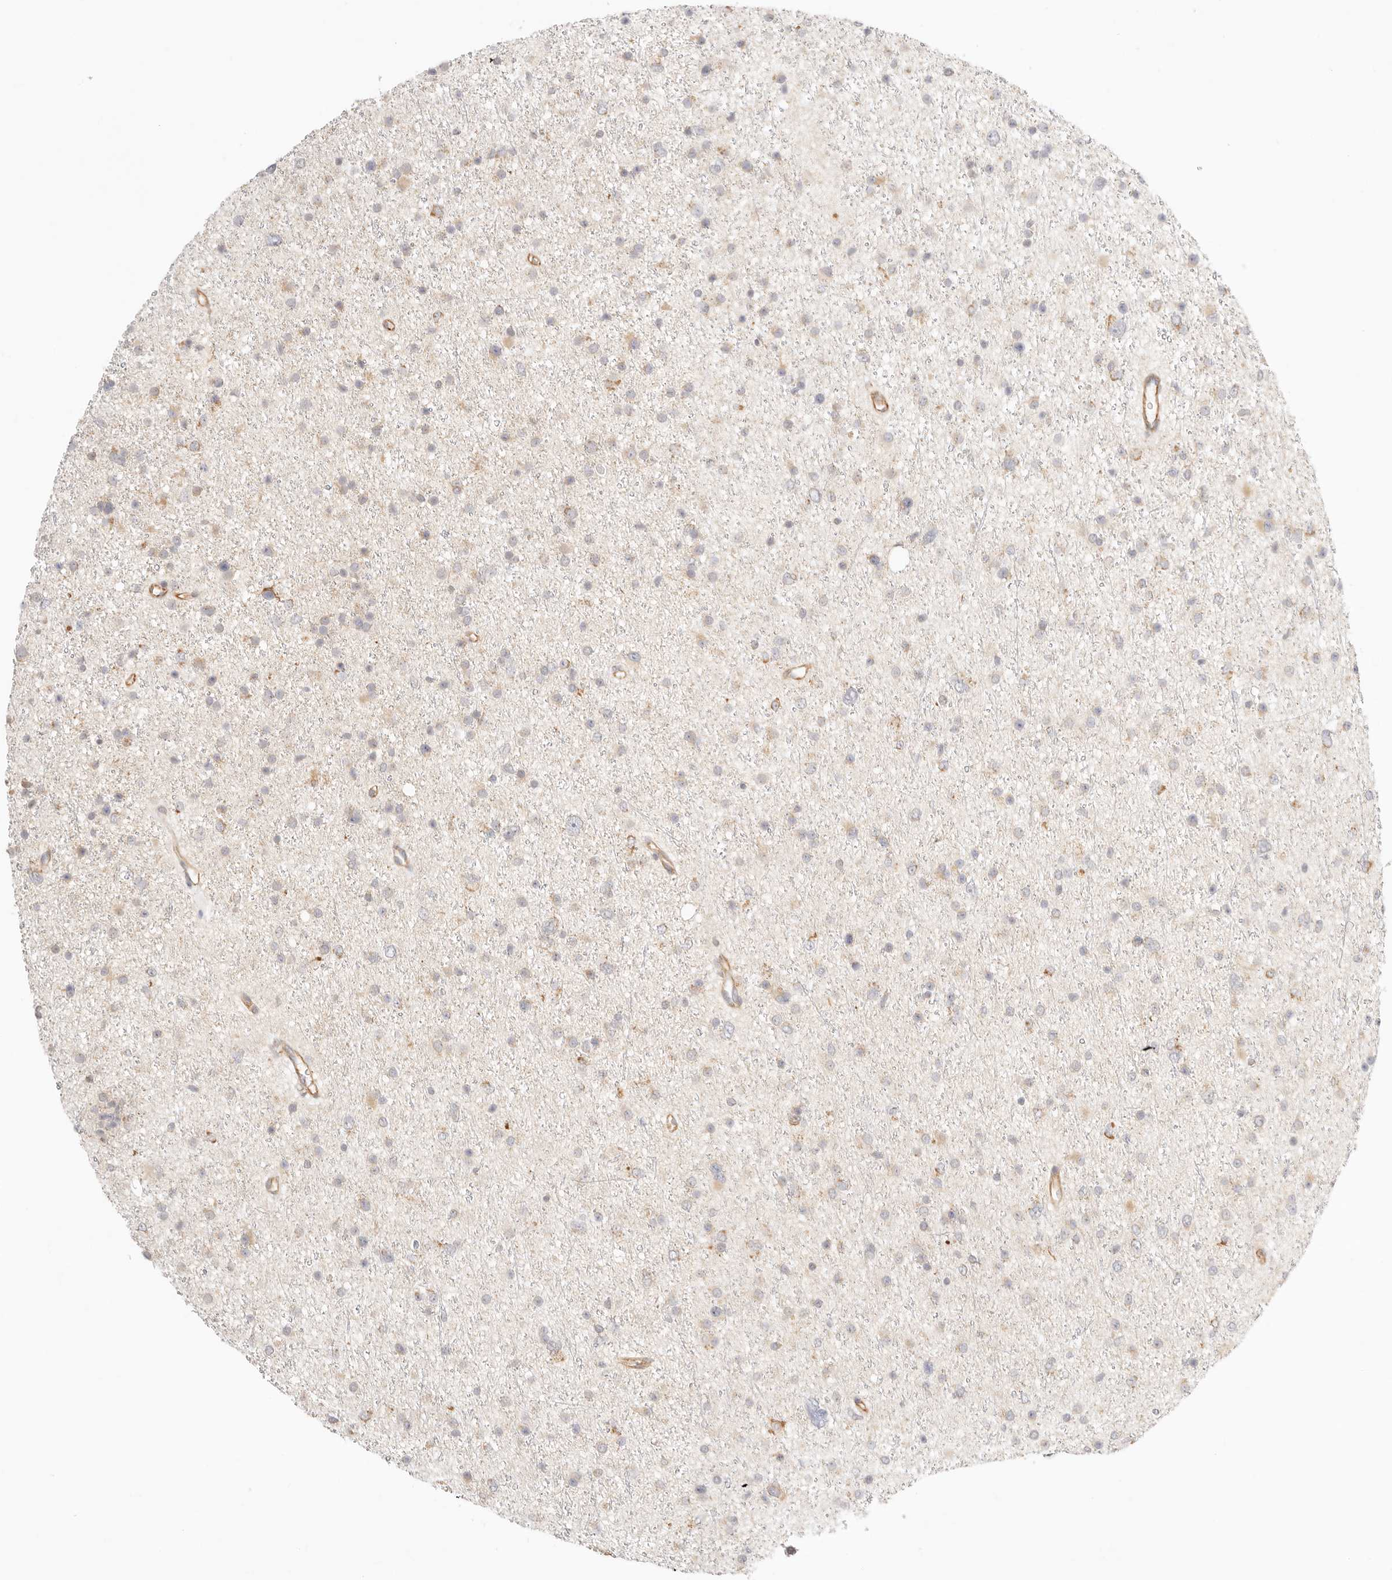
{"staining": {"intensity": "weak", "quantity": "<25%", "location": "cytoplasmic/membranous"}, "tissue": "glioma", "cell_type": "Tumor cells", "image_type": "cancer", "snomed": [{"axis": "morphology", "description": "Glioma, malignant, Low grade"}, {"axis": "topography", "description": "Cerebral cortex"}], "caption": "Immunohistochemistry histopathology image of human glioma stained for a protein (brown), which reveals no staining in tumor cells.", "gene": "ZC3H11A", "patient": {"sex": "female", "age": 39}}